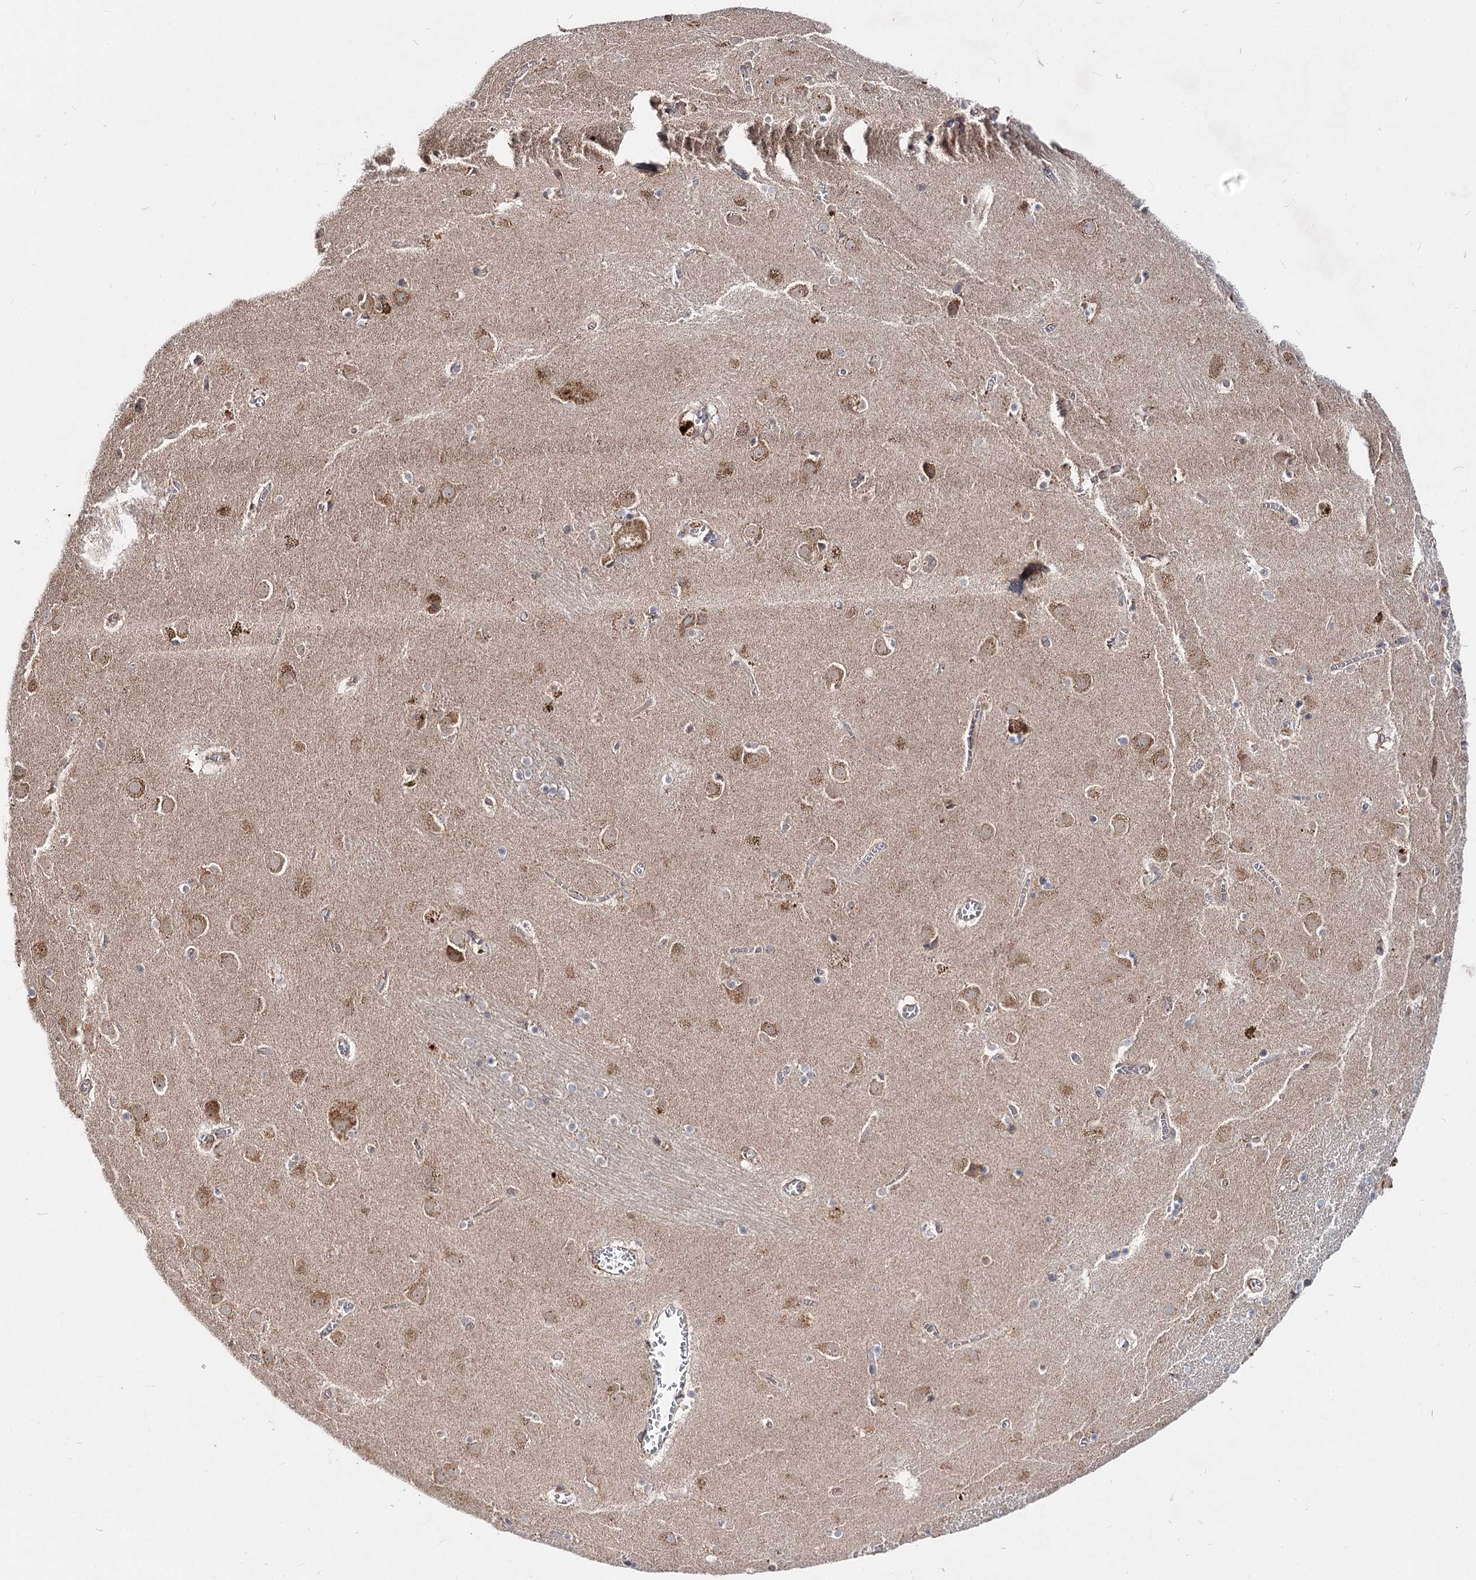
{"staining": {"intensity": "weak", "quantity": "<25%", "location": "cytoplasmic/membranous"}, "tissue": "caudate", "cell_type": "Glial cells", "image_type": "normal", "snomed": [{"axis": "morphology", "description": "Normal tissue, NOS"}, {"axis": "topography", "description": "Lateral ventricle wall"}], "caption": "Immunohistochemistry (IHC) of normal caudate reveals no positivity in glial cells.", "gene": "SPART", "patient": {"sex": "male", "age": 70}}